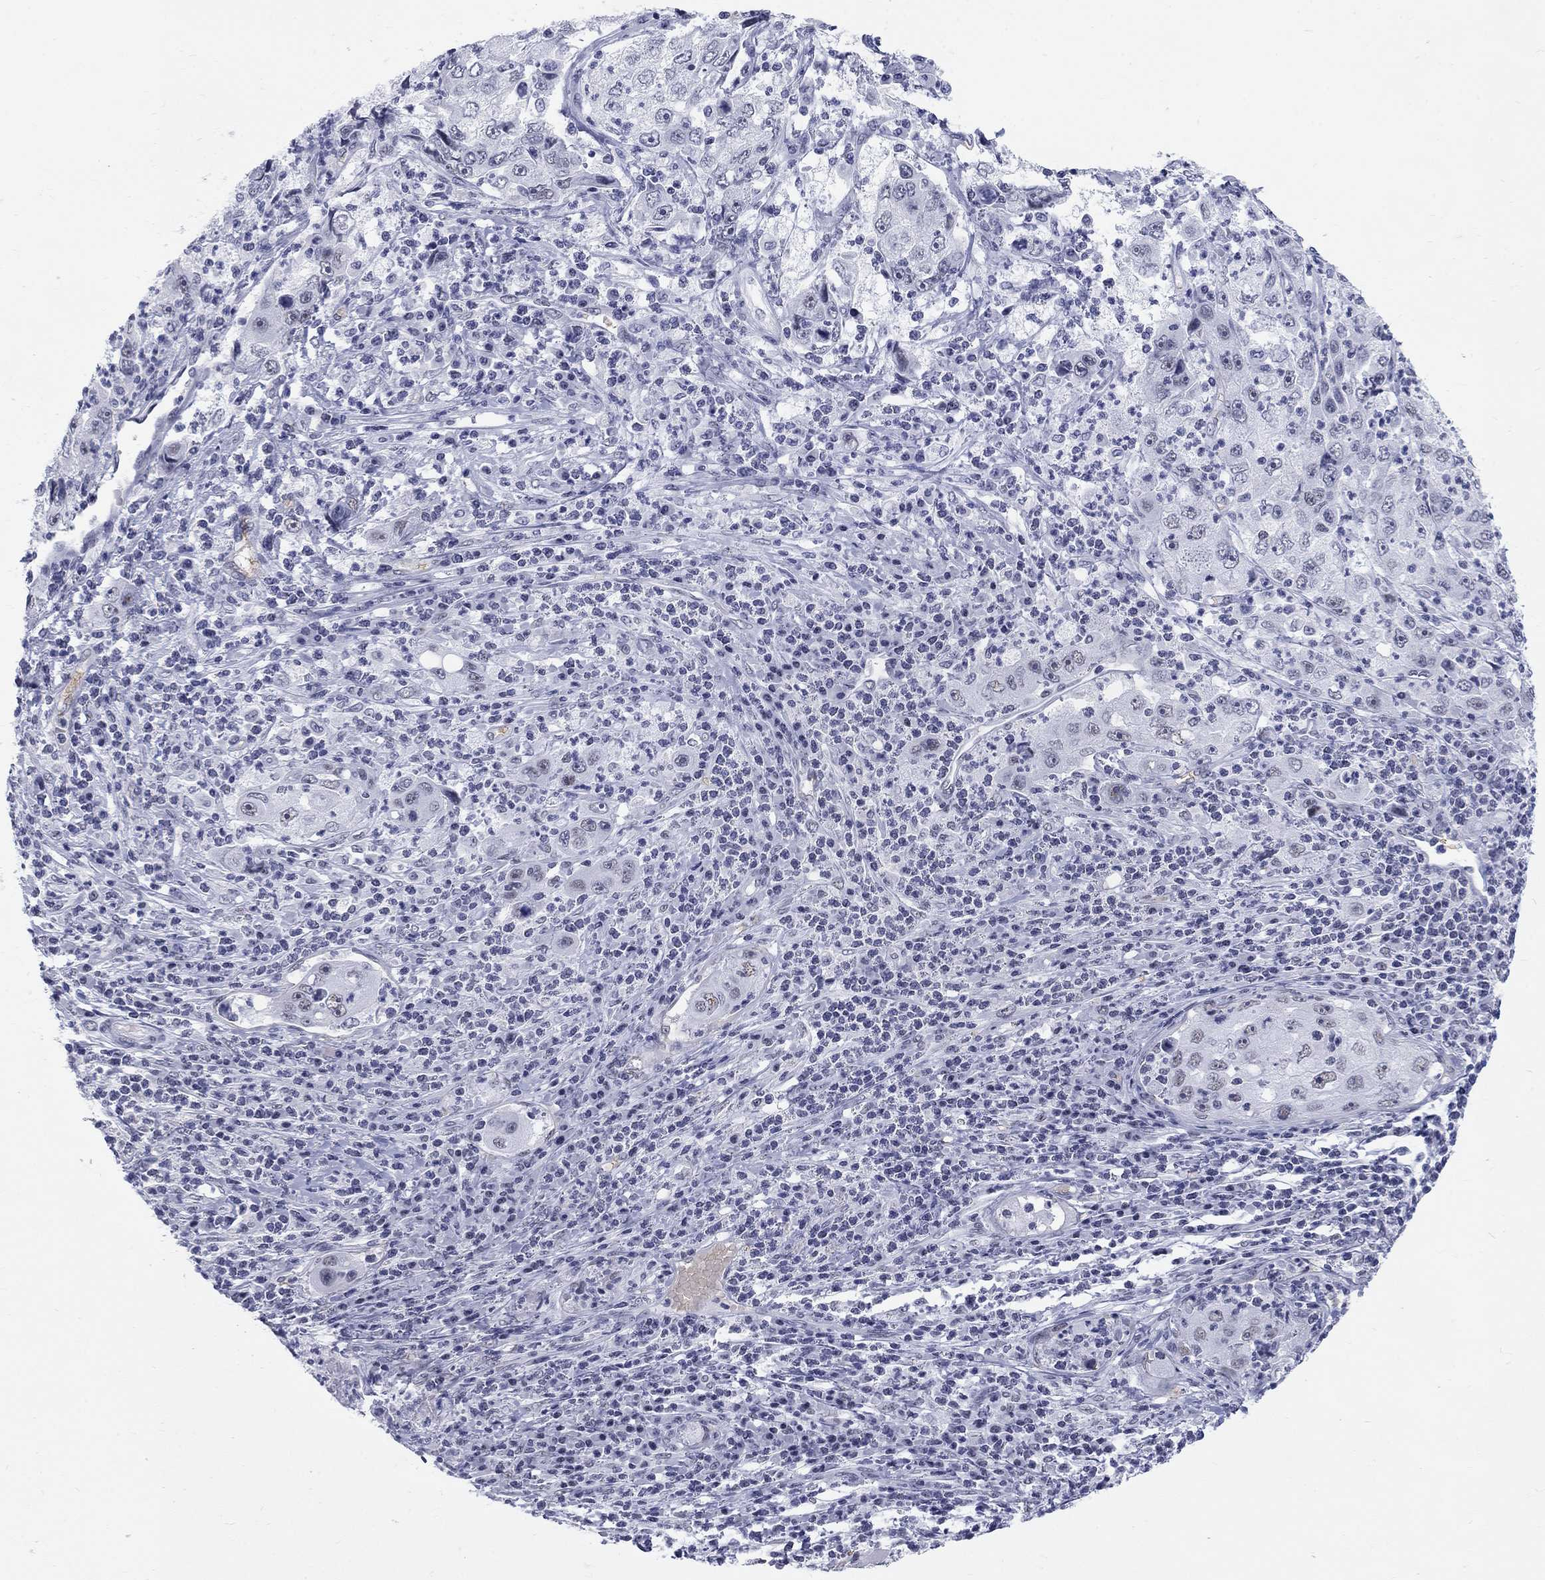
{"staining": {"intensity": "negative", "quantity": "none", "location": "none"}, "tissue": "cervical cancer", "cell_type": "Tumor cells", "image_type": "cancer", "snomed": [{"axis": "morphology", "description": "Squamous cell carcinoma, NOS"}, {"axis": "topography", "description": "Cervix"}], "caption": "DAB (3,3'-diaminobenzidine) immunohistochemical staining of cervical cancer (squamous cell carcinoma) displays no significant staining in tumor cells.", "gene": "DMTN", "patient": {"sex": "female", "age": 36}}